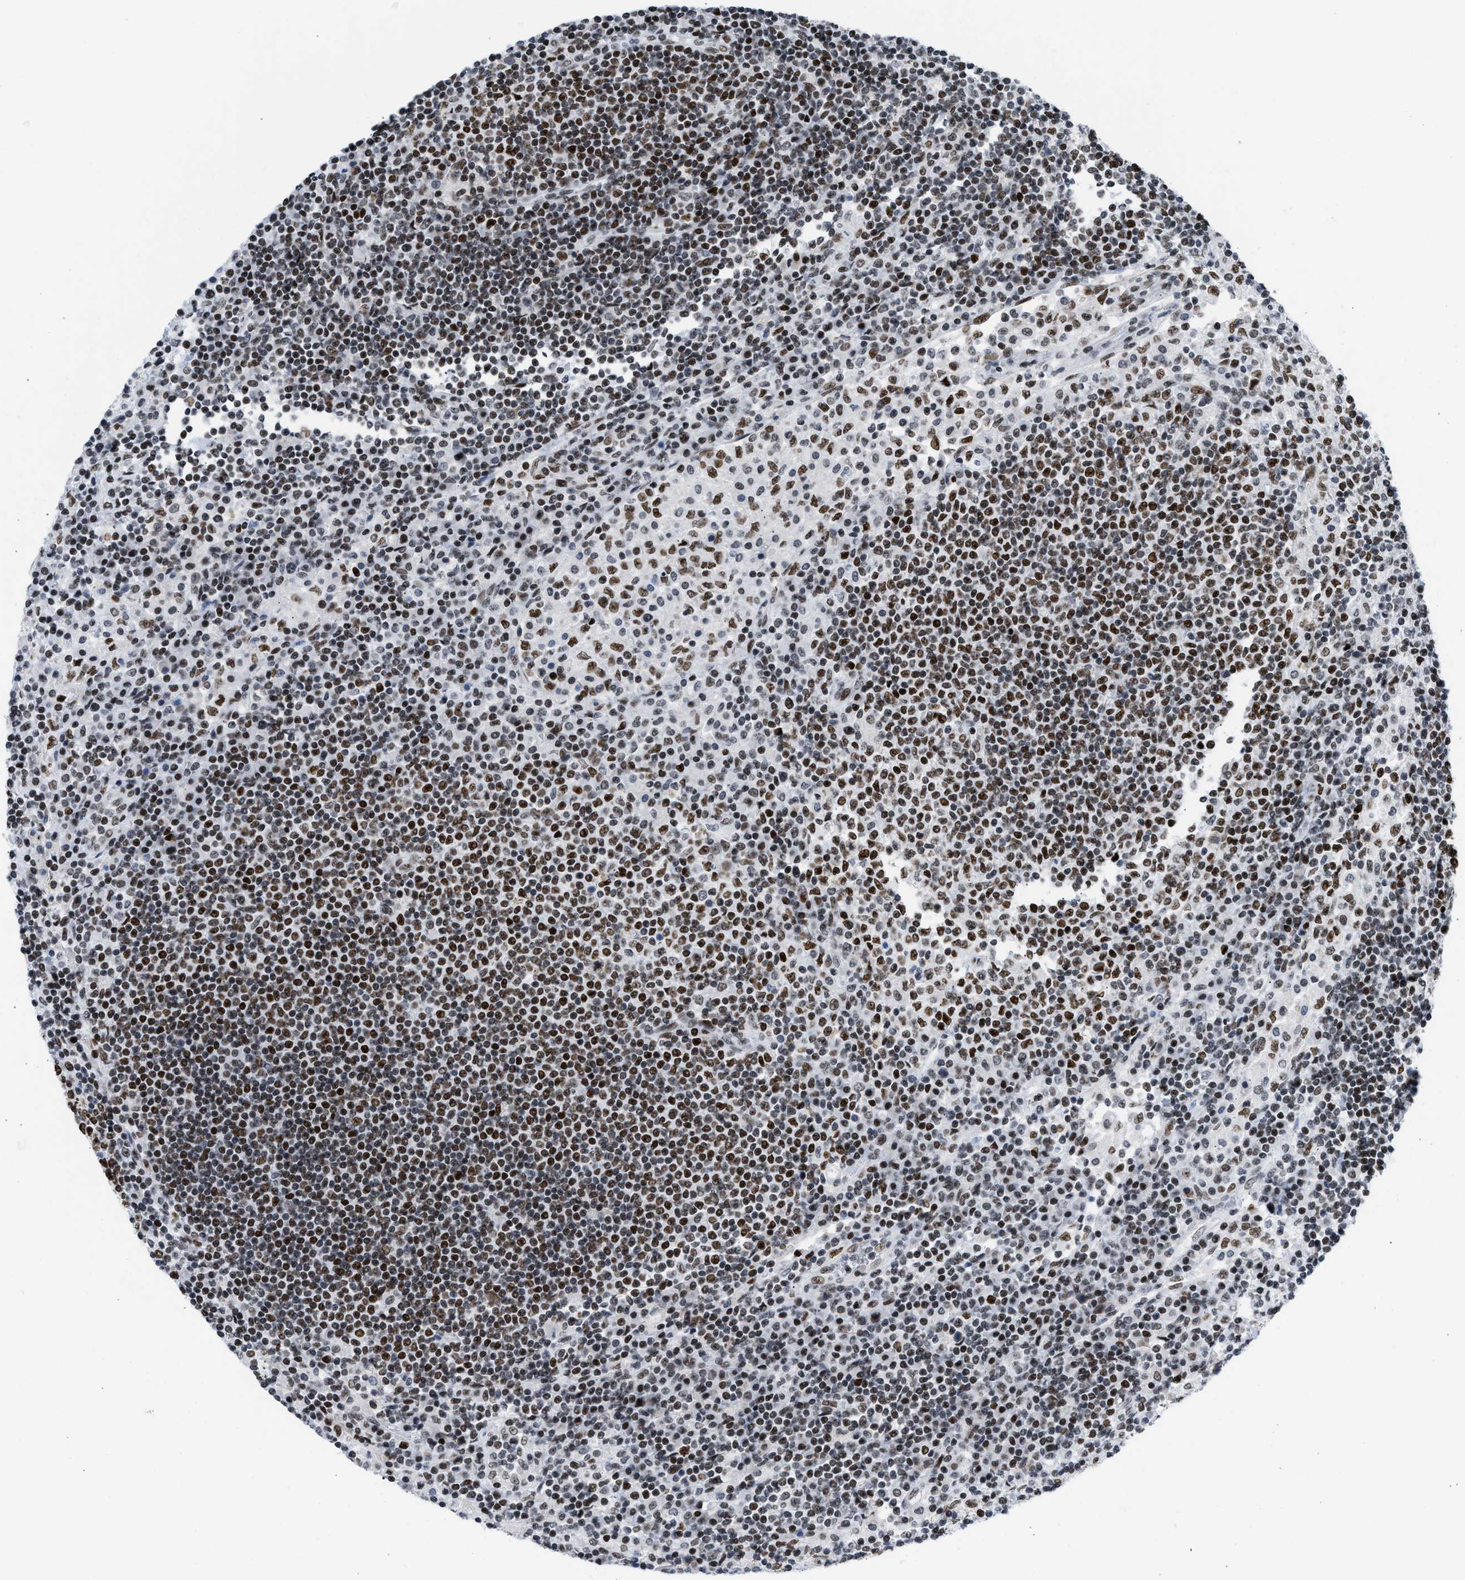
{"staining": {"intensity": "strong", "quantity": ">75%", "location": "nuclear"}, "tissue": "lymph node", "cell_type": "Germinal center cells", "image_type": "normal", "snomed": [{"axis": "morphology", "description": "Normal tissue, NOS"}, {"axis": "topography", "description": "Lymph node"}], "caption": "Unremarkable lymph node exhibits strong nuclear positivity in approximately >75% of germinal center cells, visualized by immunohistochemistry.", "gene": "TERF2IP", "patient": {"sex": "female", "age": 53}}